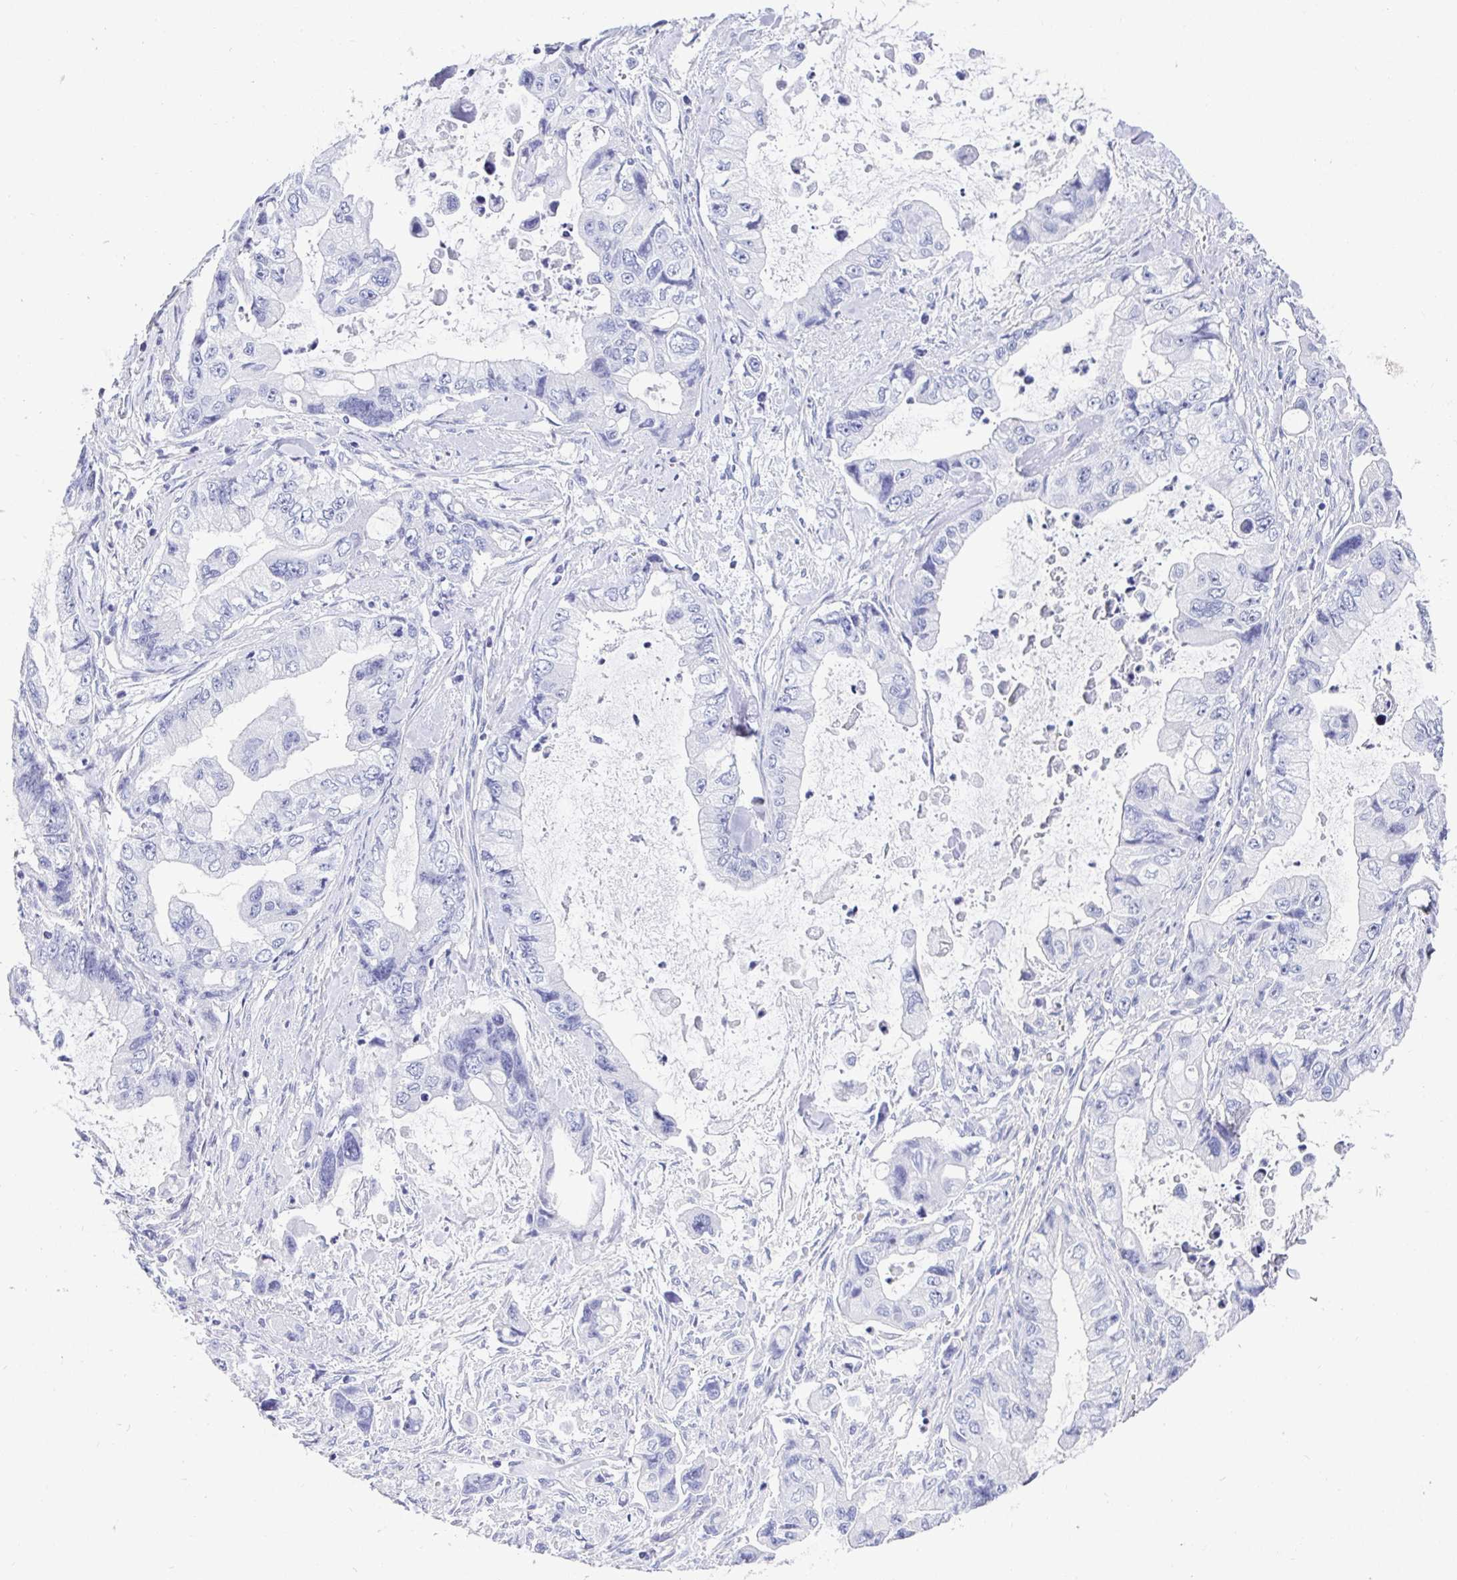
{"staining": {"intensity": "negative", "quantity": "none", "location": "none"}, "tissue": "stomach cancer", "cell_type": "Tumor cells", "image_type": "cancer", "snomed": [{"axis": "morphology", "description": "Adenocarcinoma, NOS"}, {"axis": "topography", "description": "Pancreas"}, {"axis": "topography", "description": "Stomach, upper"}, {"axis": "topography", "description": "Stomach"}], "caption": "This micrograph is of stomach adenocarcinoma stained with immunohistochemistry (IHC) to label a protein in brown with the nuclei are counter-stained blue. There is no positivity in tumor cells.", "gene": "TMEM241", "patient": {"sex": "male", "age": 77}}